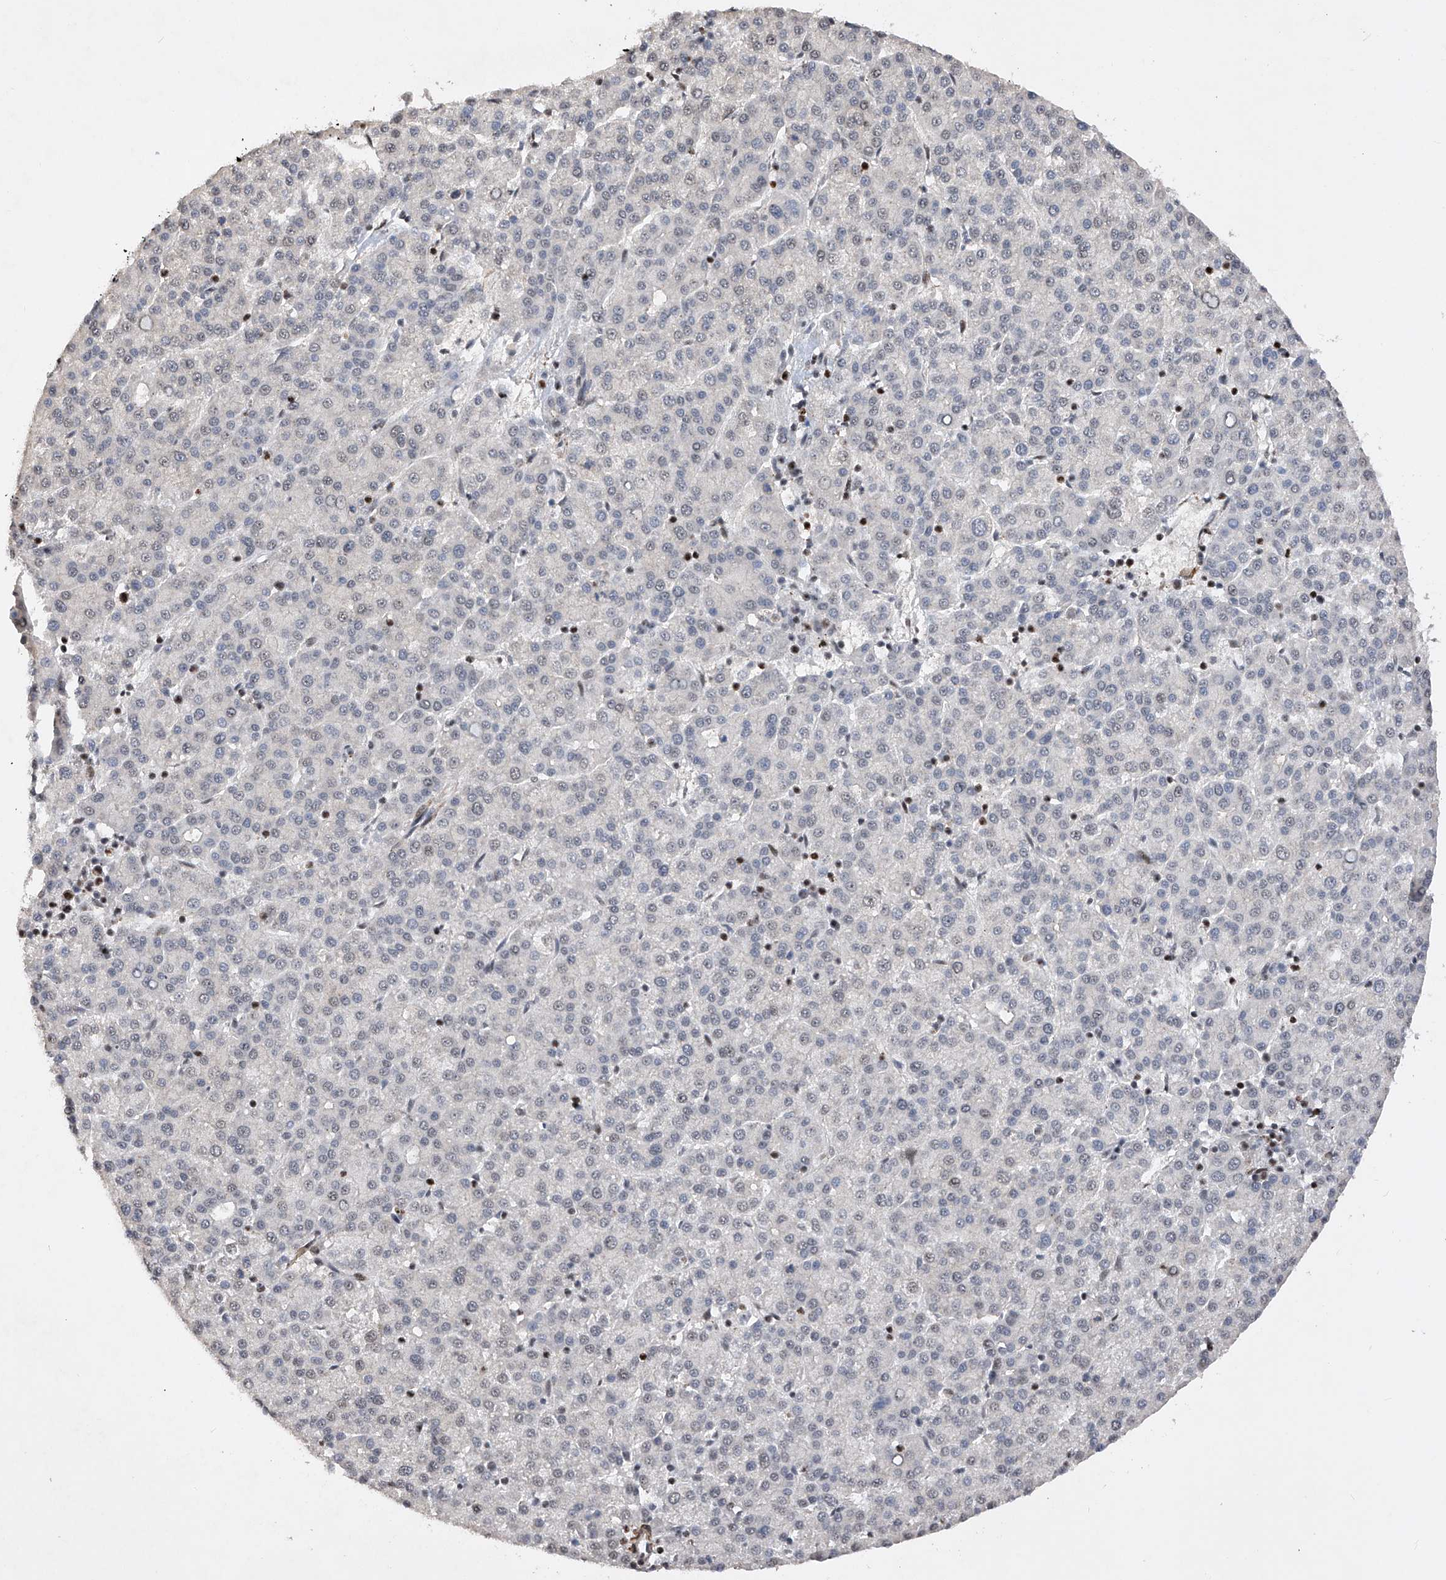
{"staining": {"intensity": "negative", "quantity": "none", "location": "none"}, "tissue": "liver cancer", "cell_type": "Tumor cells", "image_type": "cancer", "snomed": [{"axis": "morphology", "description": "Carcinoma, Hepatocellular, NOS"}, {"axis": "topography", "description": "Liver"}], "caption": "Histopathology image shows no protein staining in tumor cells of liver hepatocellular carcinoma tissue. (DAB immunohistochemistry (IHC) with hematoxylin counter stain).", "gene": "NFATC4", "patient": {"sex": "female", "age": 58}}